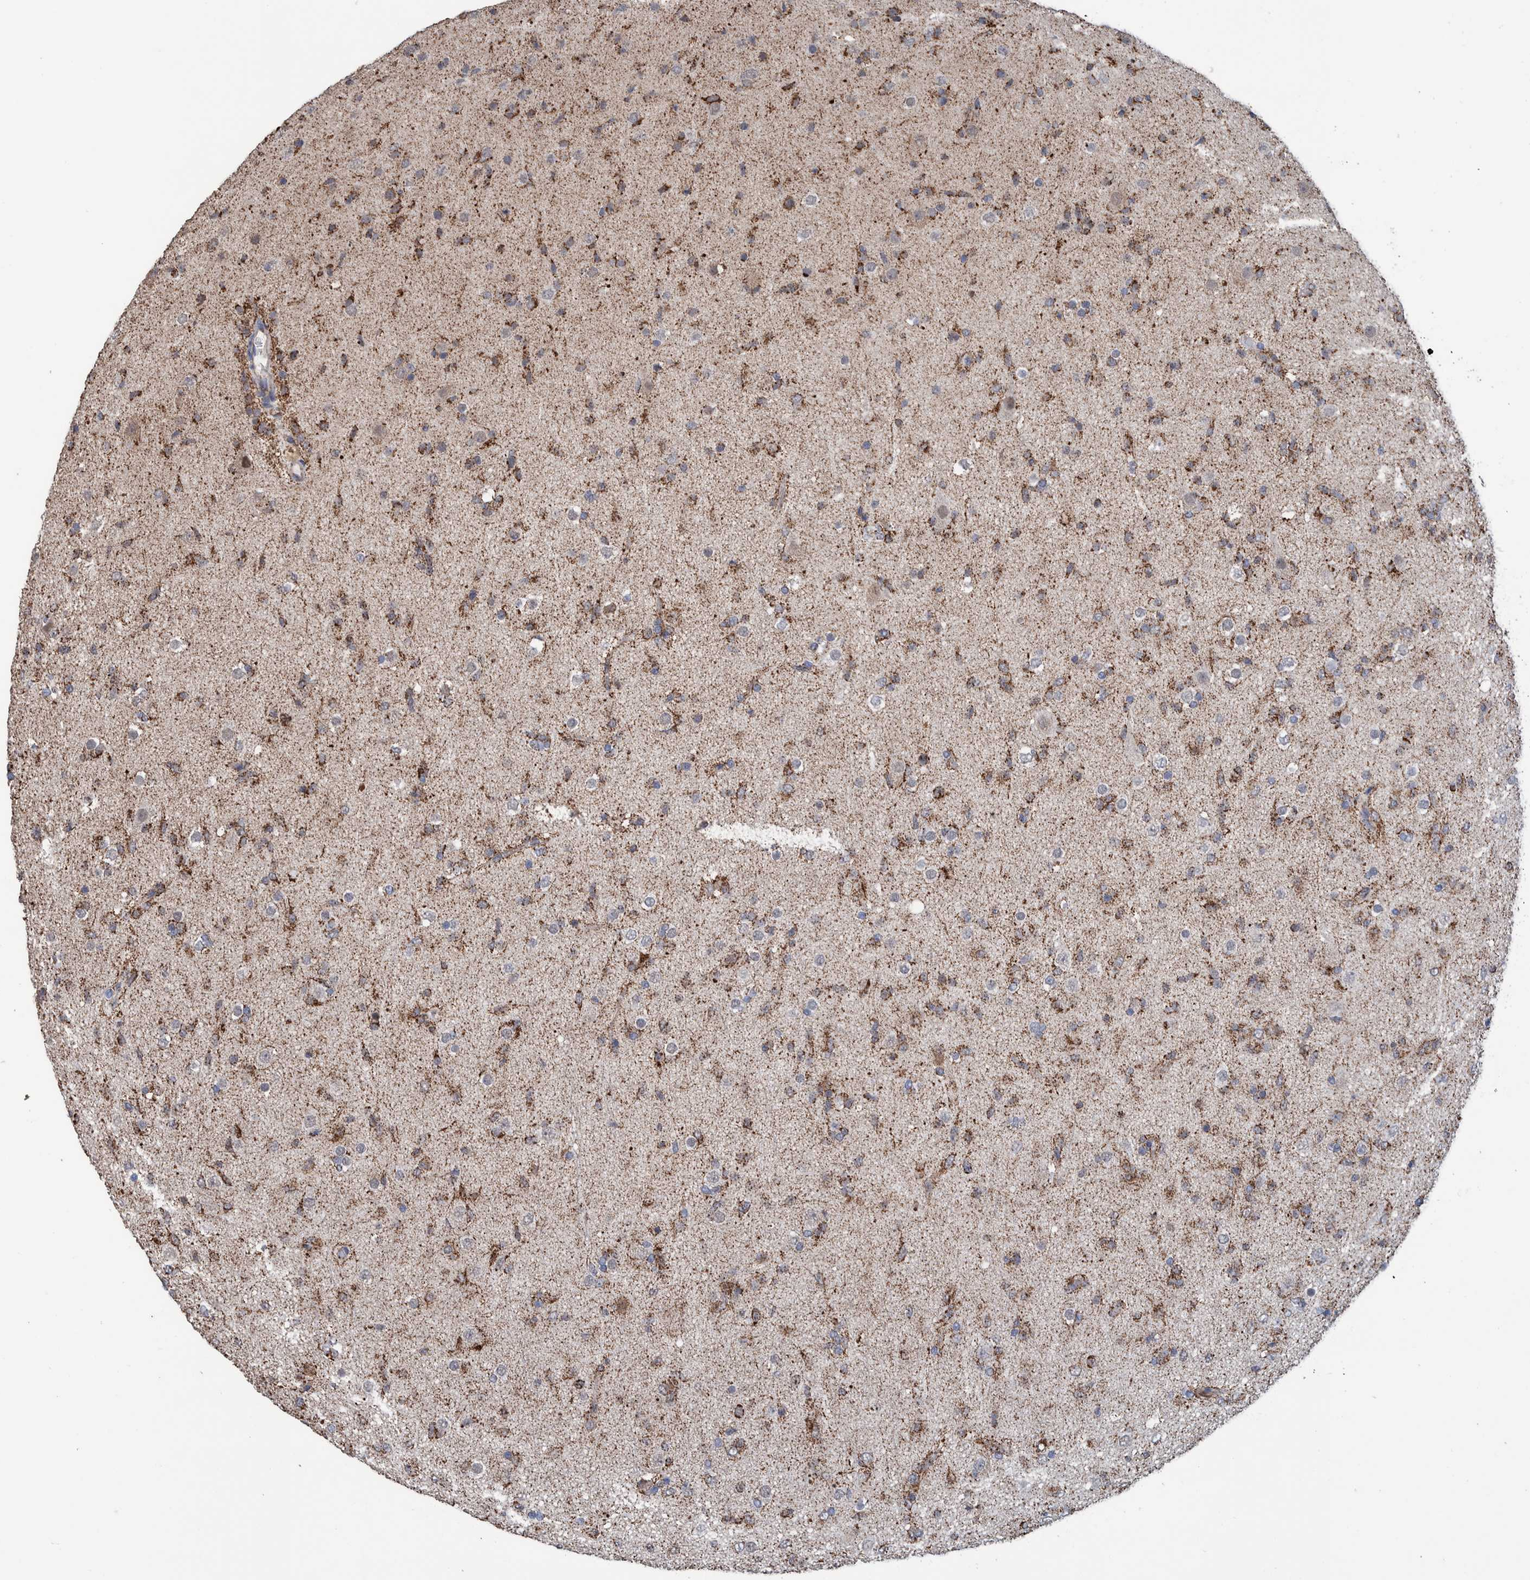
{"staining": {"intensity": "moderate", "quantity": ">75%", "location": "cytoplasmic/membranous"}, "tissue": "glioma", "cell_type": "Tumor cells", "image_type": "cancer", "snomed": [{"axis": "morphology", "description": "Glioma, malignant, Low grade"}, {"axis": "topography", "description": "Brain"}], "caption": "Glioma was stained to show a protein in brown. There is medium levels of moderate cytoplasmic/membranous staining in approximately >75% of tumor cells. The staining is performed using DAB (3,3'-diaminobenzidine) brown chromogen to label protein expression. The nuclei are counter-stained blue using hematoxylin.", "gene": "DECR1", "patient": {"sex": "male", "age": 65}}